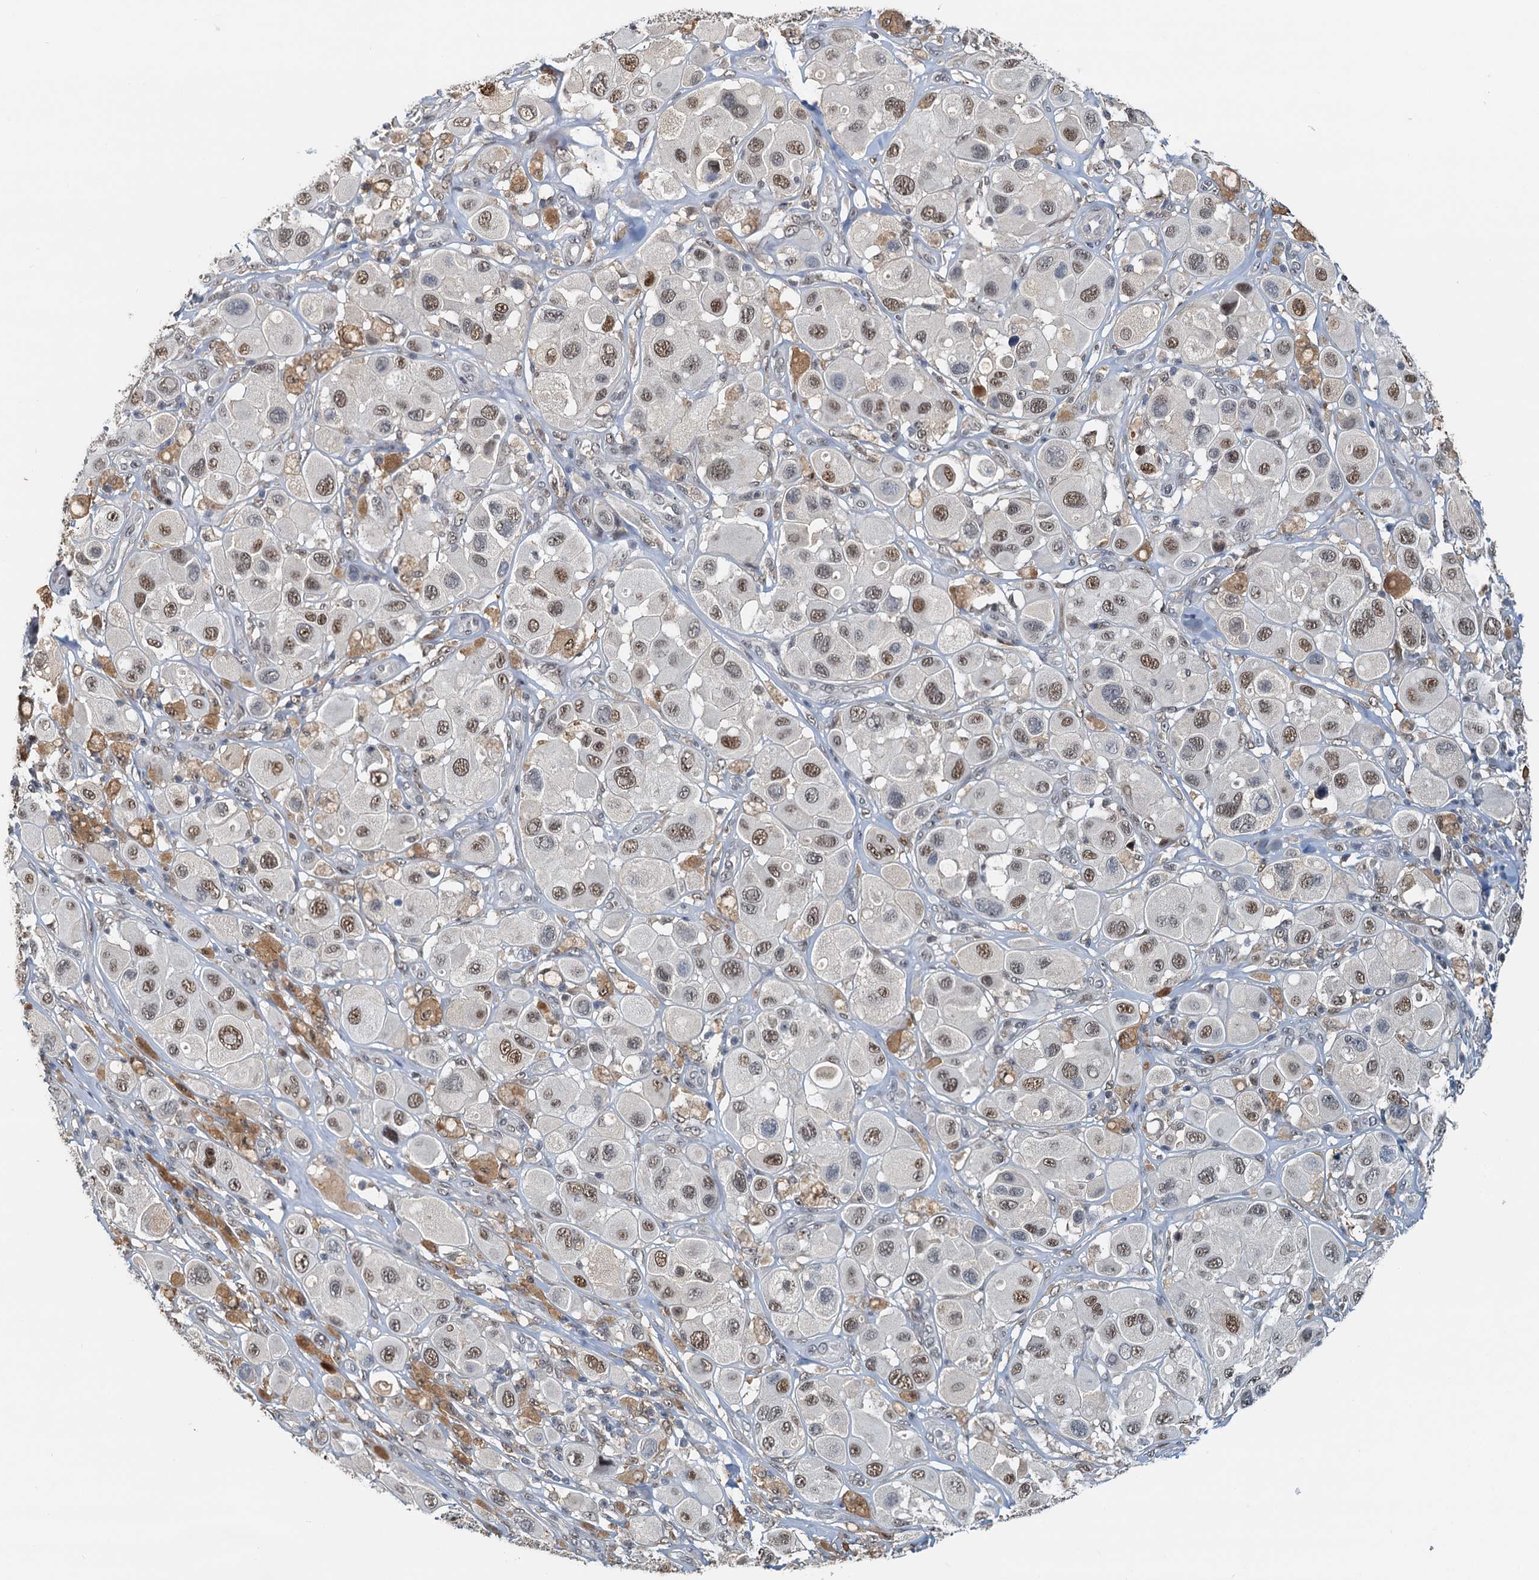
{"staining": {"intensity": "moderate", "quantity": ">75%", "location": "nuclear"}, "tissue": "melanoma", "cell_type": "Tumor cells", "image_type": "cancer", "snomed": [{"axis": "morphology", "description": "Malignant melanoma, Metastatic site"}, {"axis": "topography", "description": "Skin"}], "caption": "The micrograph displays staining of melanoma, revealing moderate nuclear protein staining (brown color) within tumor cells.", "gene": "SPINDOC", "patient": {"sex": "male", "age": 41}}